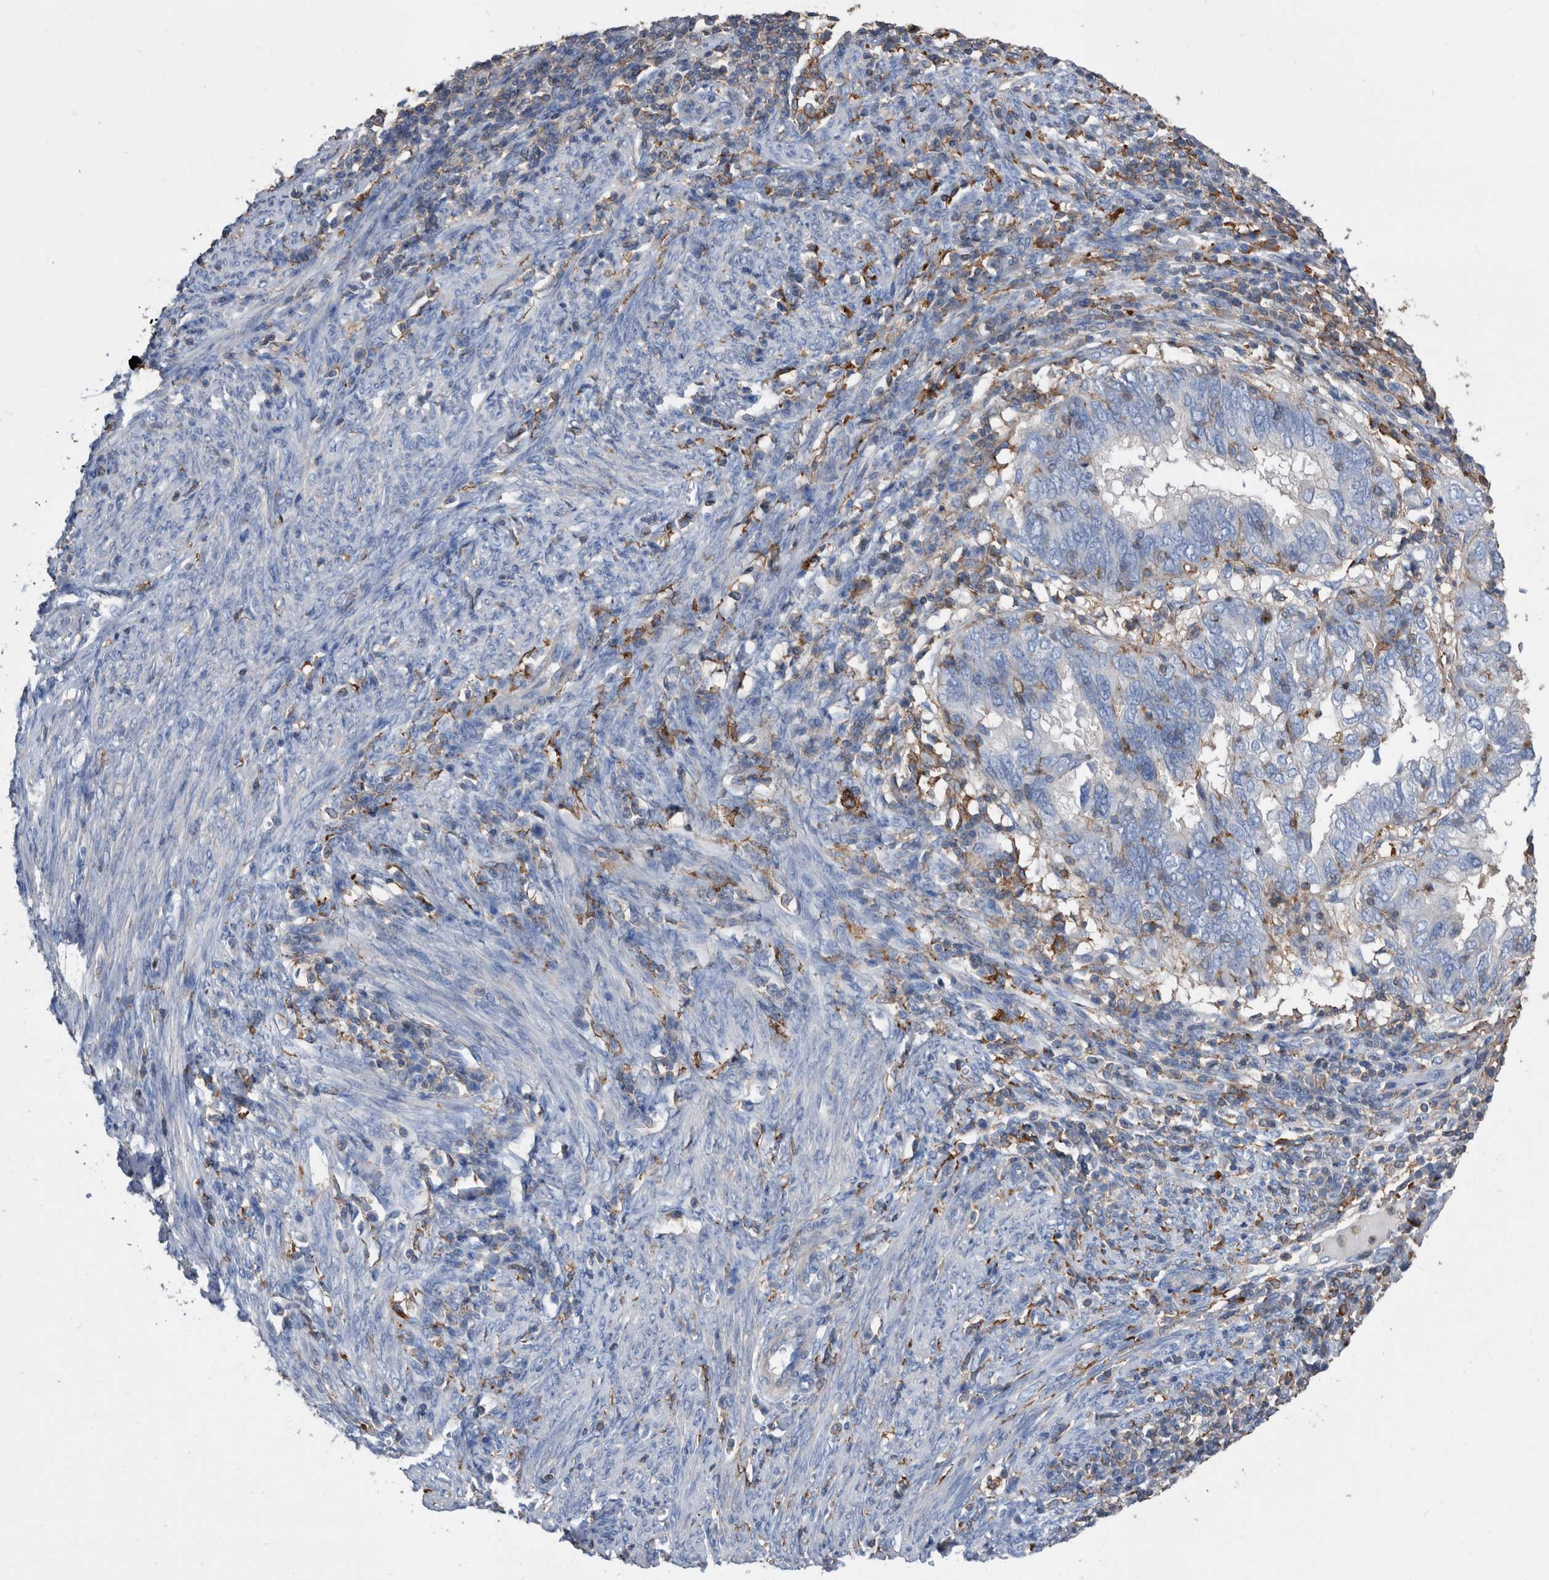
{"staining": {"intensity": "negative", "quantity": "none", "location": "none"}, "tissue": "endometrial cancer", "cell_type": "Tumor cells", "image_type": "cancer", "snomed": [{"axis": "morphology", "description": "Adenocarcinoma, NOS"}, {"axis": "topography", "description": "Uterus"}], "caption": "Tumor cells are negative for protein expression in human endometrial cancer (adenocarcinoma). (DAB (3,3'-diaminobenzidine) IHC, high magnification).", "gene": "MS4A4A", "patient": {"sex": "female", "age": 77}}